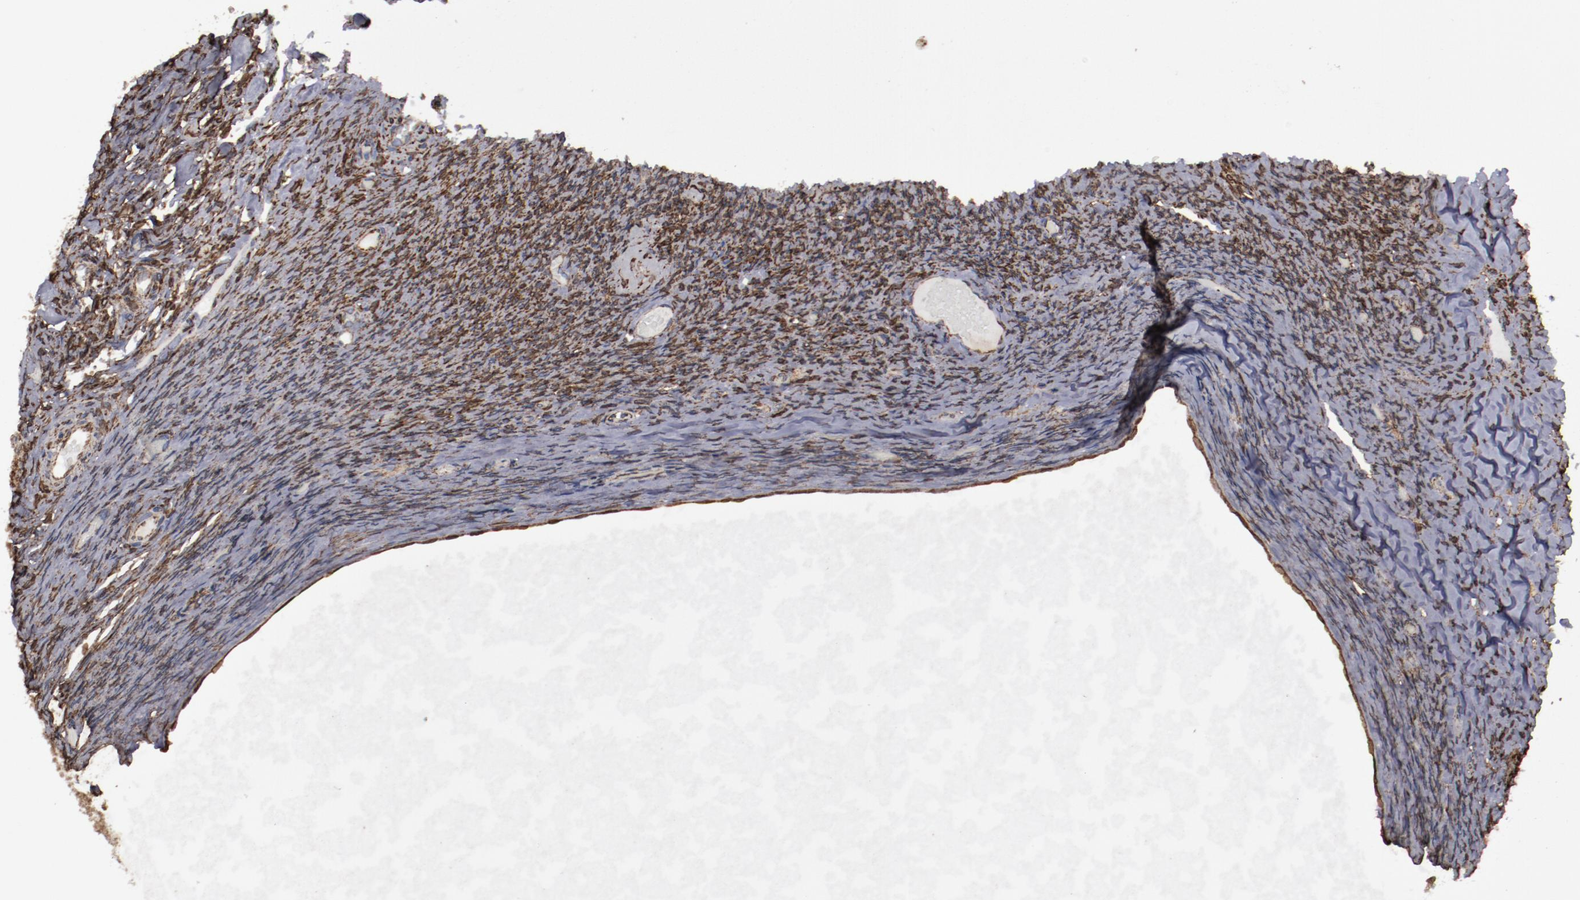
{"staining": {"intensity": "moderate", "quantity": ">75%", "location": "cytoplasmic/membranous"}, "tissue": "ovary", "cell_type": "Ovarian stroma cells", "image_type": "normal", "snomed": [{"axis": "morphology", "description": "Normal tissue, NOS"}, {"axis": "topography", "description": "Ovary"}], "caption": "Protein expression analysis of unremarkable human ovary reveals moderate cytoplasmic/membranous staining in about >75% of ovarian stroma cells.", "gene": "ERLIN2", "patient": {"sex": "female", "age": 60}}